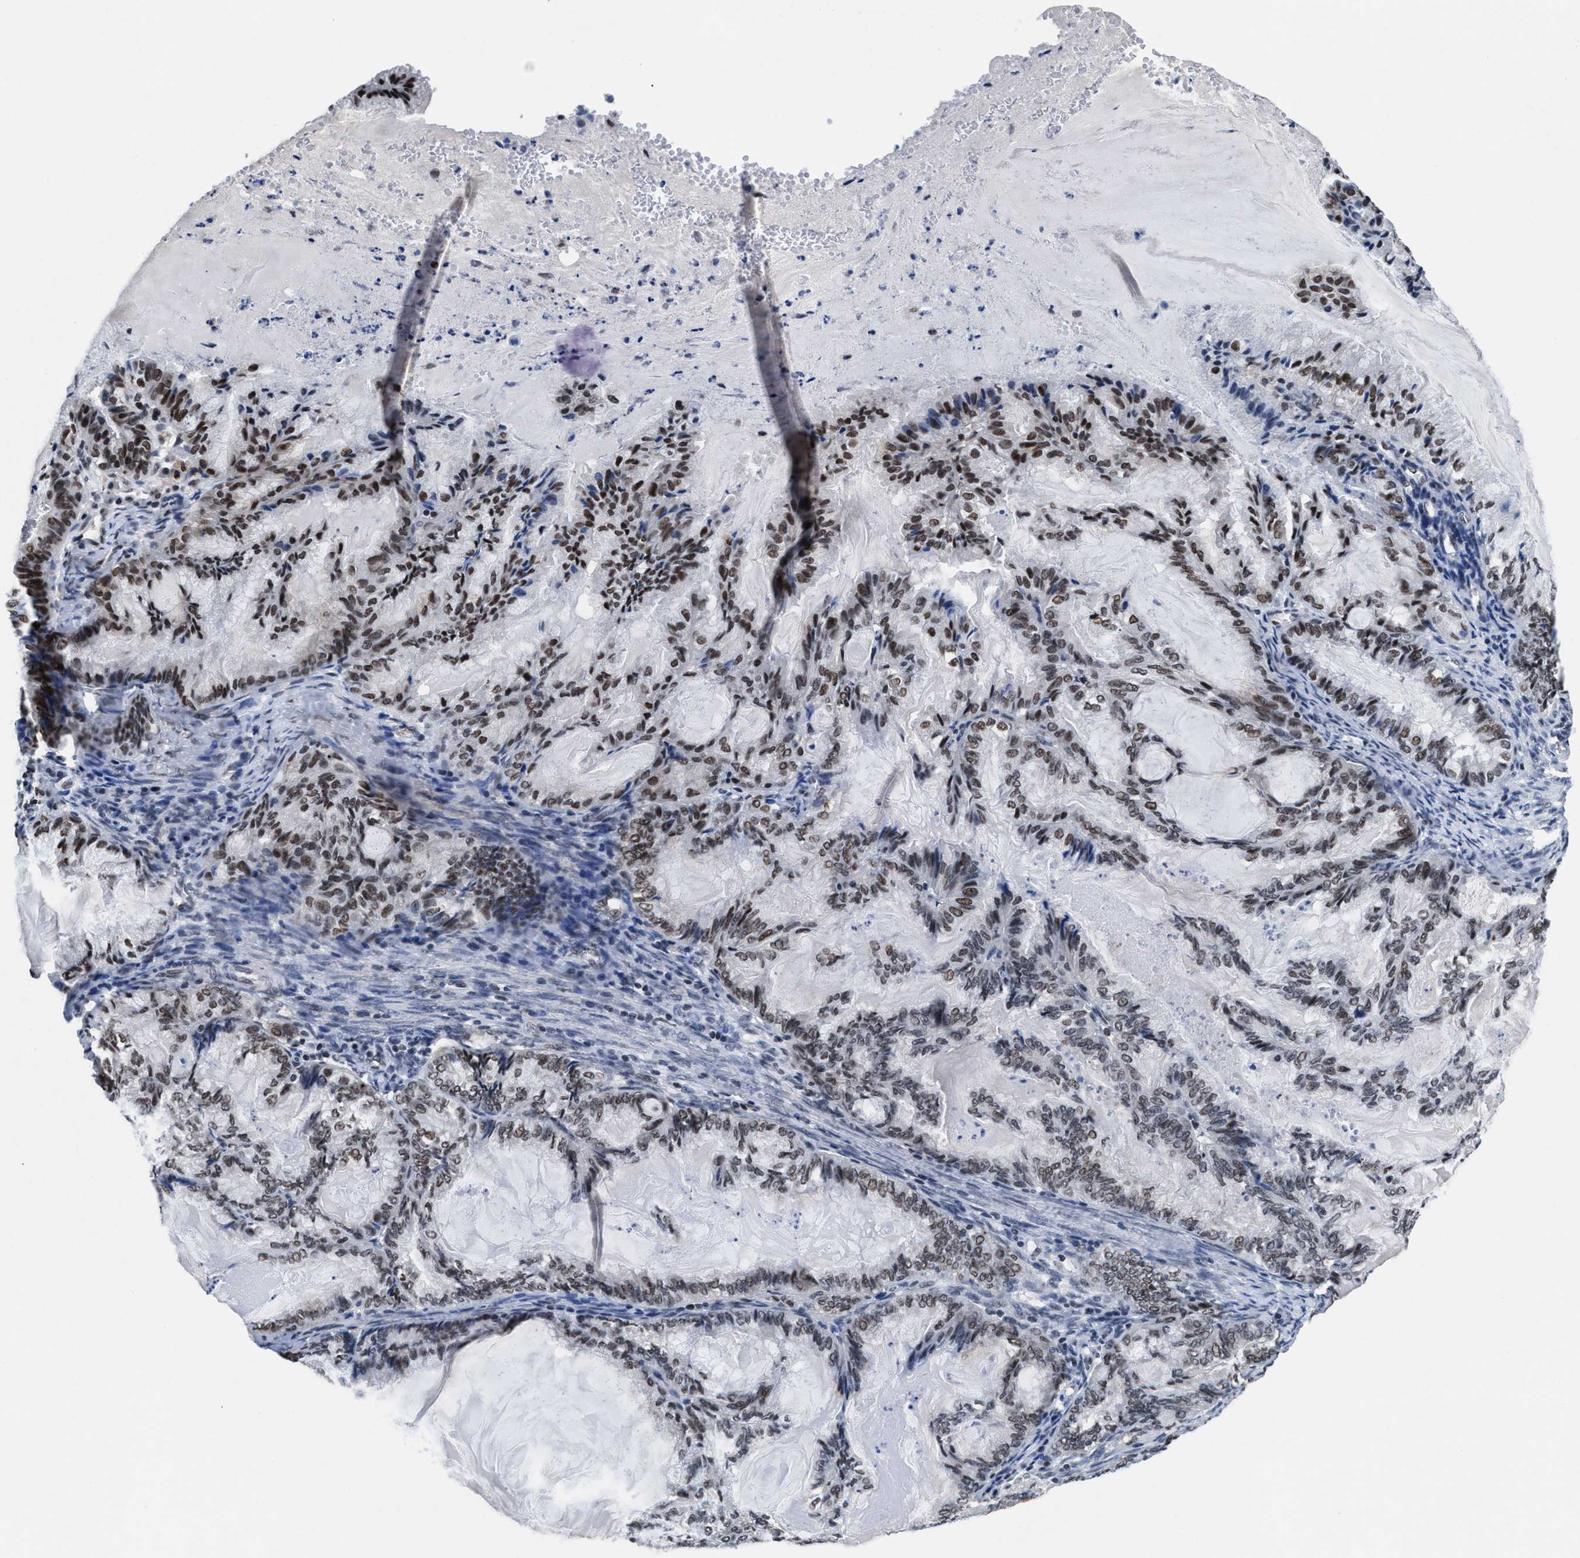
{"staining": {"intensity": "moderate", "quantity": ">75%", "location": "nuclear"}, "tissue": "endometrial cancer", "cell_type": "Tumor cells", "image_type": "cancer", "snomed": [{"axis": "morphology", "description": "Adenocarcinoma, NOS"}, {"axis": "topography", "description": "Endometrium"}], "caption": "The histopathology image displays staining of endometrial cancer, revealing moderate nuclear protein staining (brown color) within tumor cells. The protein is stained brown, and the nuclei are stained in blue (DAB (3,3'-diaminobenzidine) IHC with brightfield microscopy, high magnification).", "gene": "WDR81", "patient": {"sex": "female", "age": 86}}